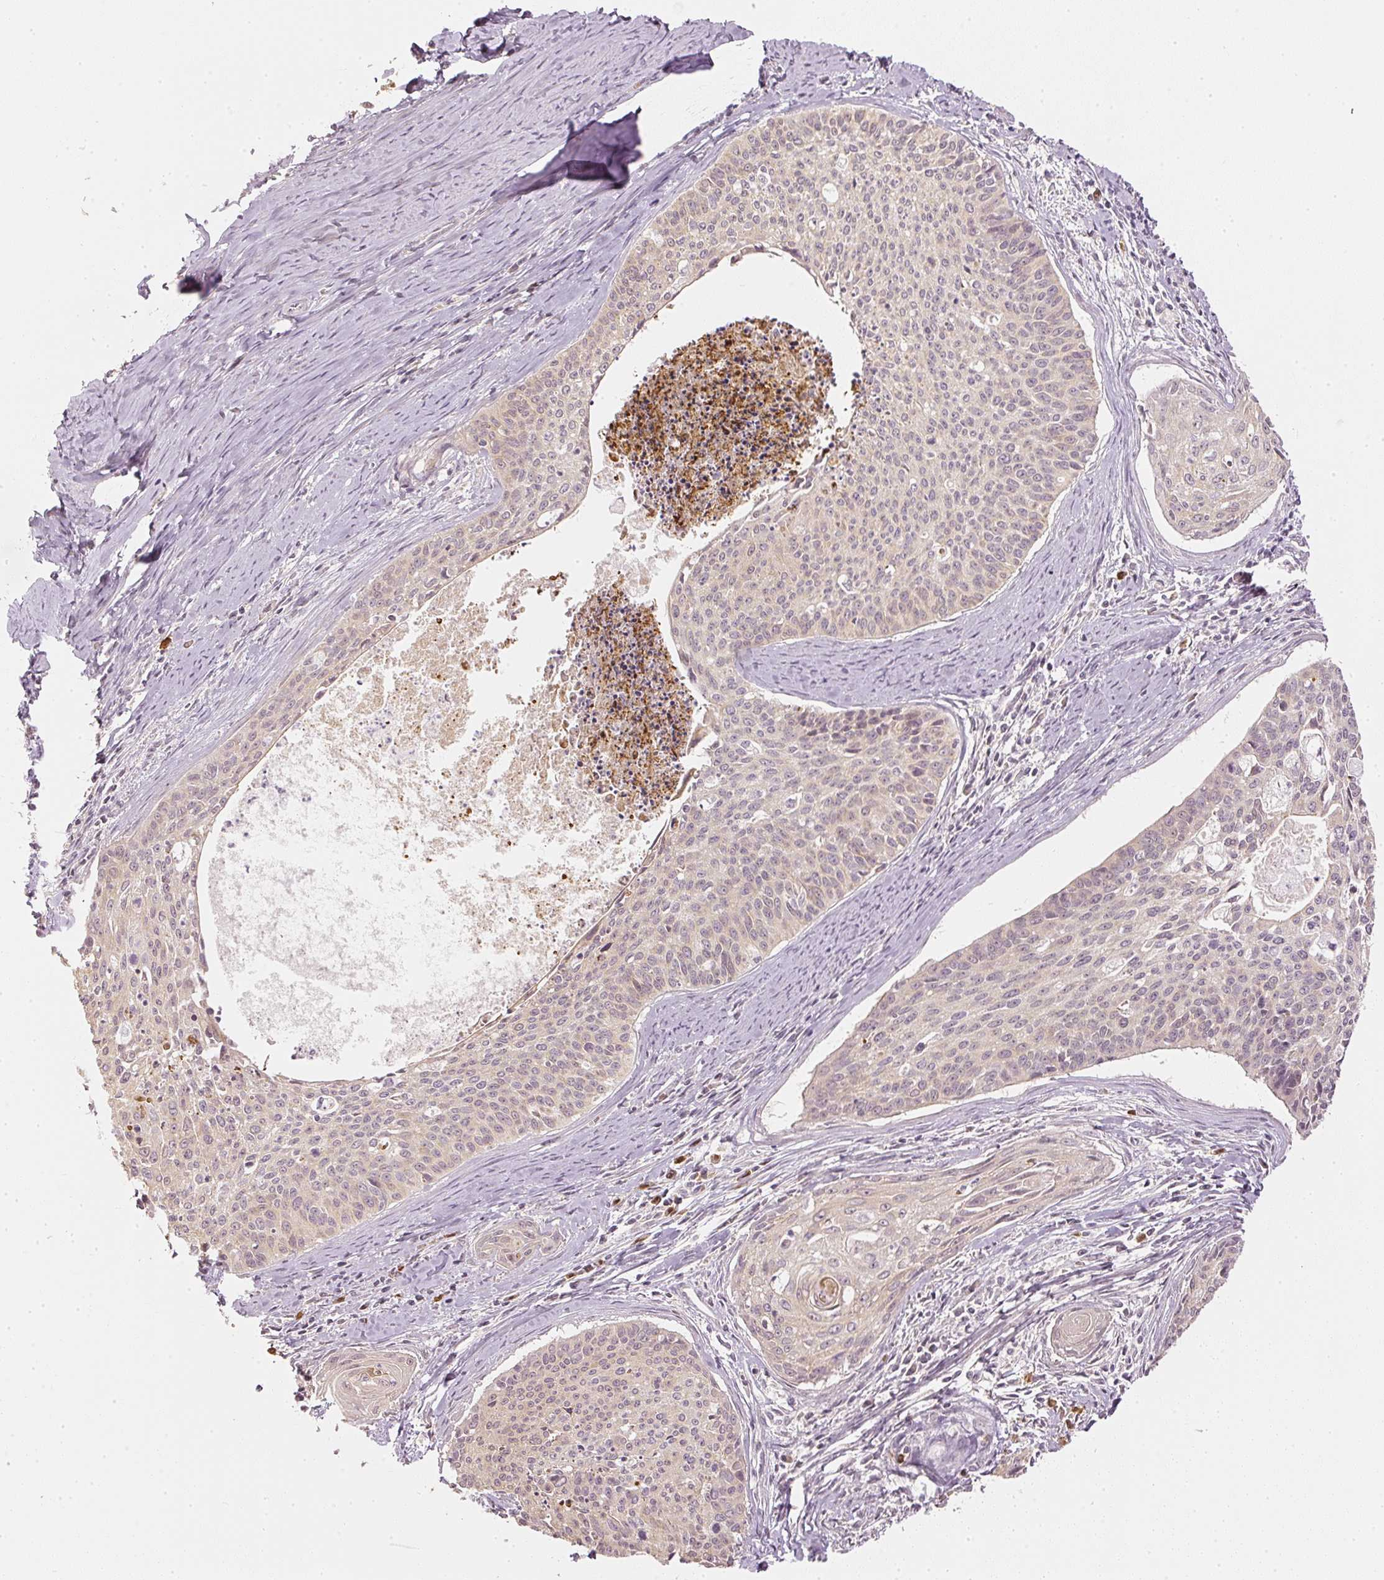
{"staining": {"intensity": "weak", "quantity": "25%-75%", "location": "cytoplasmic/membranous,nuclear"}, "tissue": "cervical cancer", "cell_type": "Tumor cells", "image_type": "cancer", "snomed": [{"axis": "morphology", "description": "Squamous cell carcinoma, NOS"}, {"axis": "topography", "description": "Cervix"}], "caption": "Weak cytoplasmic/membranous and nuclear positivity for a protein is present in about 25%-75% of tumor cells of cervical cancer using immunohistochemistry (IHC).", "gene": "GZMA", "patient": {"sex": "female", "age": 55}}